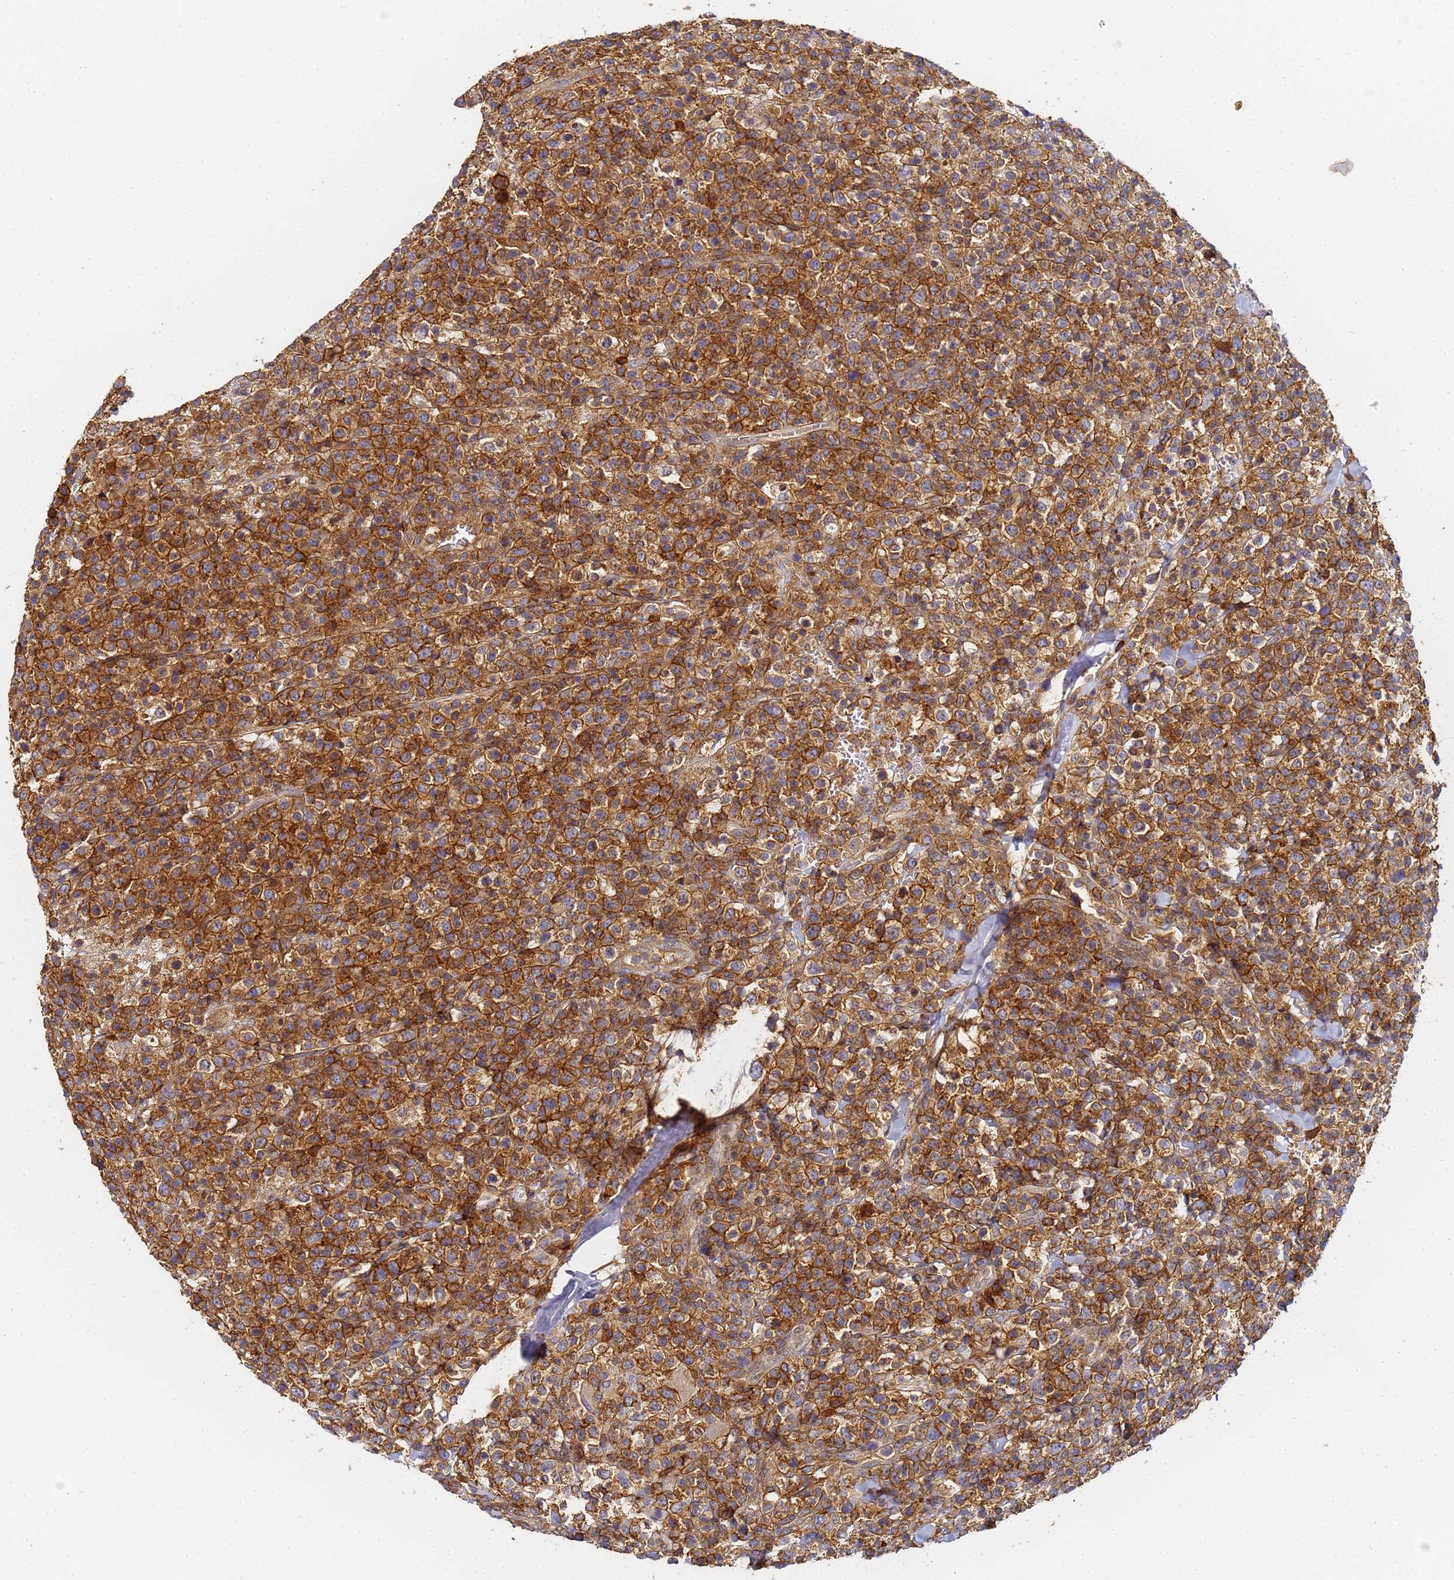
{"staining": {"intensity": "moderate", "quantity": ">75%", "location": "cytoplasmic/membranous"}, "tissue": "lymphoma", "cell_type": "Tumor cells", "image_type": "cancer", "snomed": [{"axis": "morphology", "description": "Malignant lymphoma, non-Hodgkin's type, High grade"}, {"axis": "topography", "description": "Colon"}], "caption": "A brown stain labels moderate cytoplasmic/membranous positivity of a protein in lymphoma tumor cells.", "gene": "LRRC69", "patient": {"sex": "female", "age": 53}}